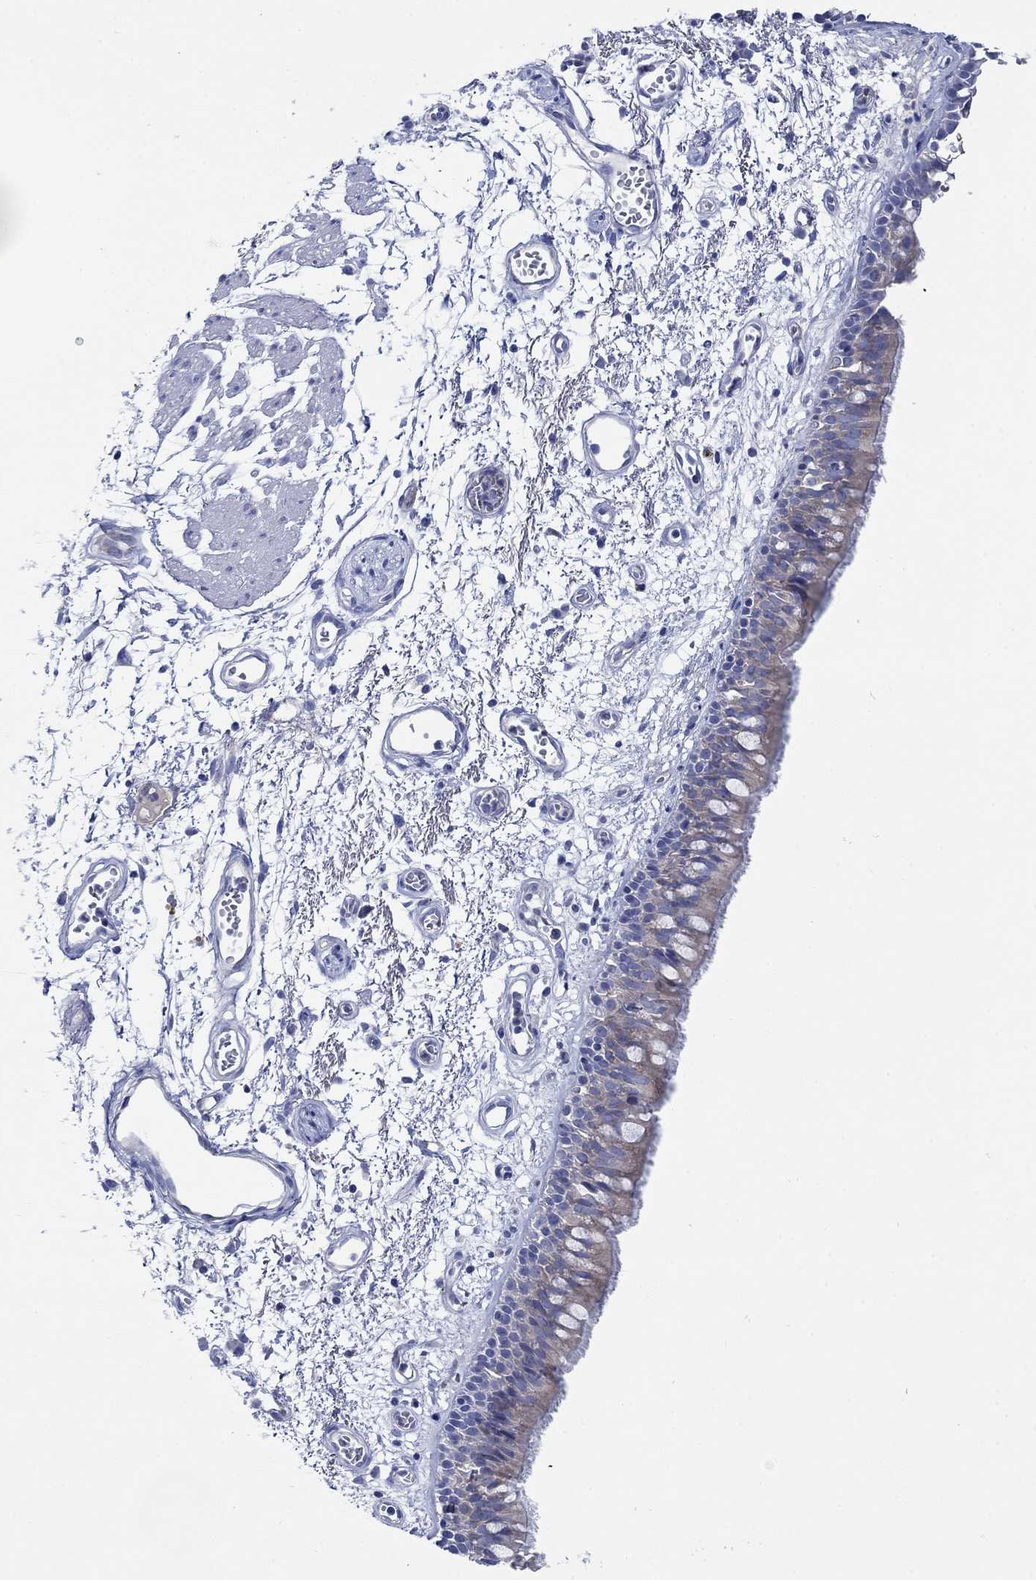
{"staining": {"intensity": "weak", "quantity": "25%-75%", "location": "cytoplasmic/membranous"}, "tissue": "bronchus", "cell_type": "Respiratory epithelial cells", "image_type": "normal", "snomed": [{"axis": "morphology", "description": "Normal tissue, NOS"}, {"axis": "morphology", "description": "Squamous cell carcinoma, NOS"}, {"axis": "topography", "description": "Cartilage tissue"}, {"axis": "topography", "description": "Bronchus"}, {"axis": "topography", "description": "Lung"}], "caption": "Immunohistochemistry photomicrograph of normal bronchus: bronchus stained using immunohistochemistry displays low levels of weak protein expression localized specifically in the cytoplasmic/membranous of respiratory epithelial cells, appearing as a cytoplasmic/membranous brown color.", "gene": "ENSG00000251537", "patient": {"sex": "male", "age": 66}}